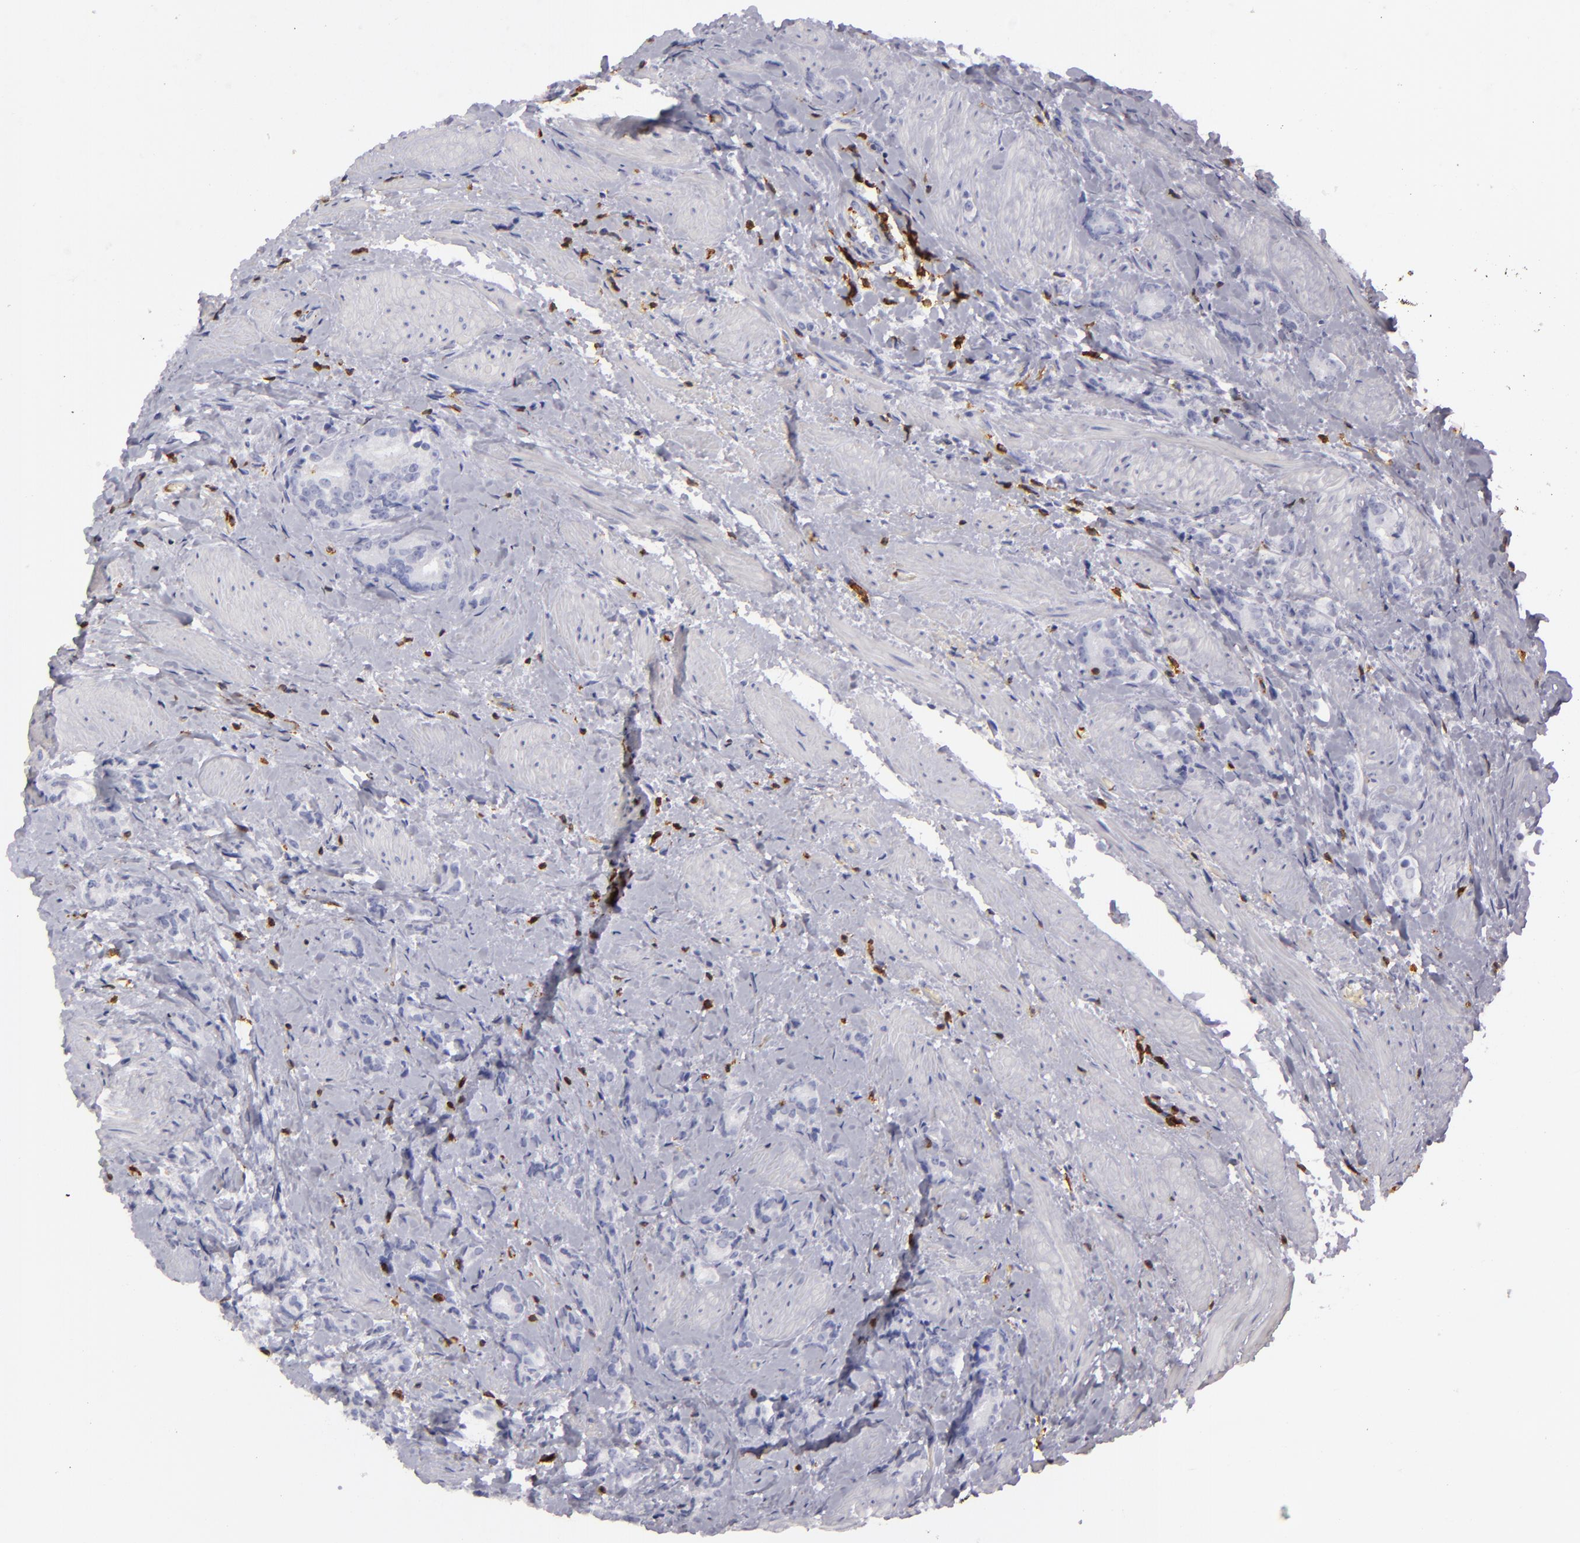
{"staining": {"intensity": "negative", "quantity": "none", "location": "none"}, "tissue": "prostate cancer", "cell_type": "Tumor cells", "image_type": "cancer", "snomed": [{"axis": "morphology", "description": "Adenocarcinoma, Medium grade"}, {"axis": "topography", "description": "Prostate"}], "caption": "Human medium-grade adenocarcinoma (prostate) stained for a protein using IHC exhibits no staining in tumor cells.", "gene": "LAT", "patient": {"sex": "male", "age": 59}}